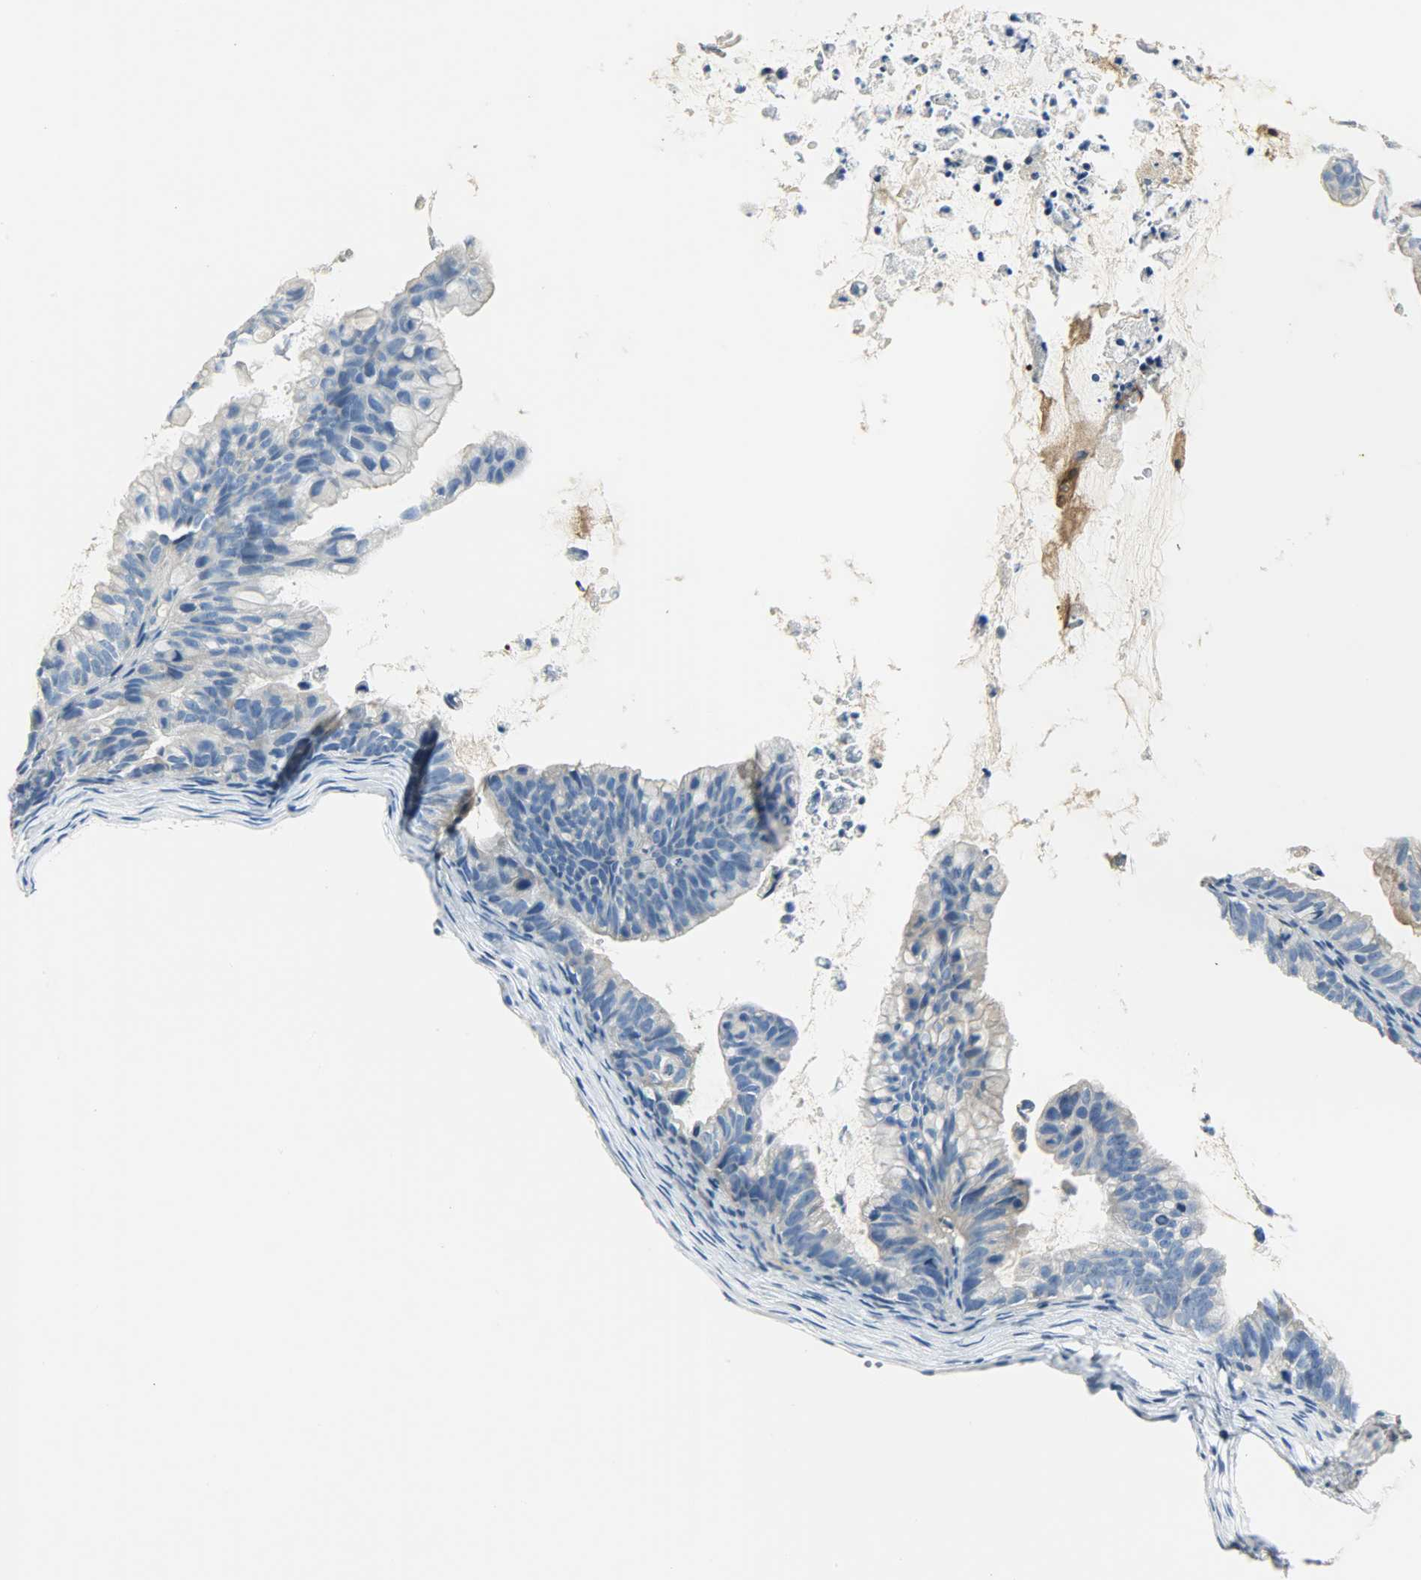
{"staining": {"intensity": "weak", "quantity": "<25%", "location": "cytoplasmic/membranous"}, "tissue": "ovarian cancer", "cell_type": "Tumor cells", "image_type": "cancer", "snomed": [{"axis": "morphology", "description": "Cystadenocarcinoma, mucinous, NOS"}, {"axis": "topography", "description": "Ovary"}], "caption": "This is an immunohistochemistry histopathology image of ovarian cancer (mucinous cystadenocarcinoma). There is no staining in tumor cells.", "gene": "WARS1", "patient": {"sex": "female", "age": 36}}